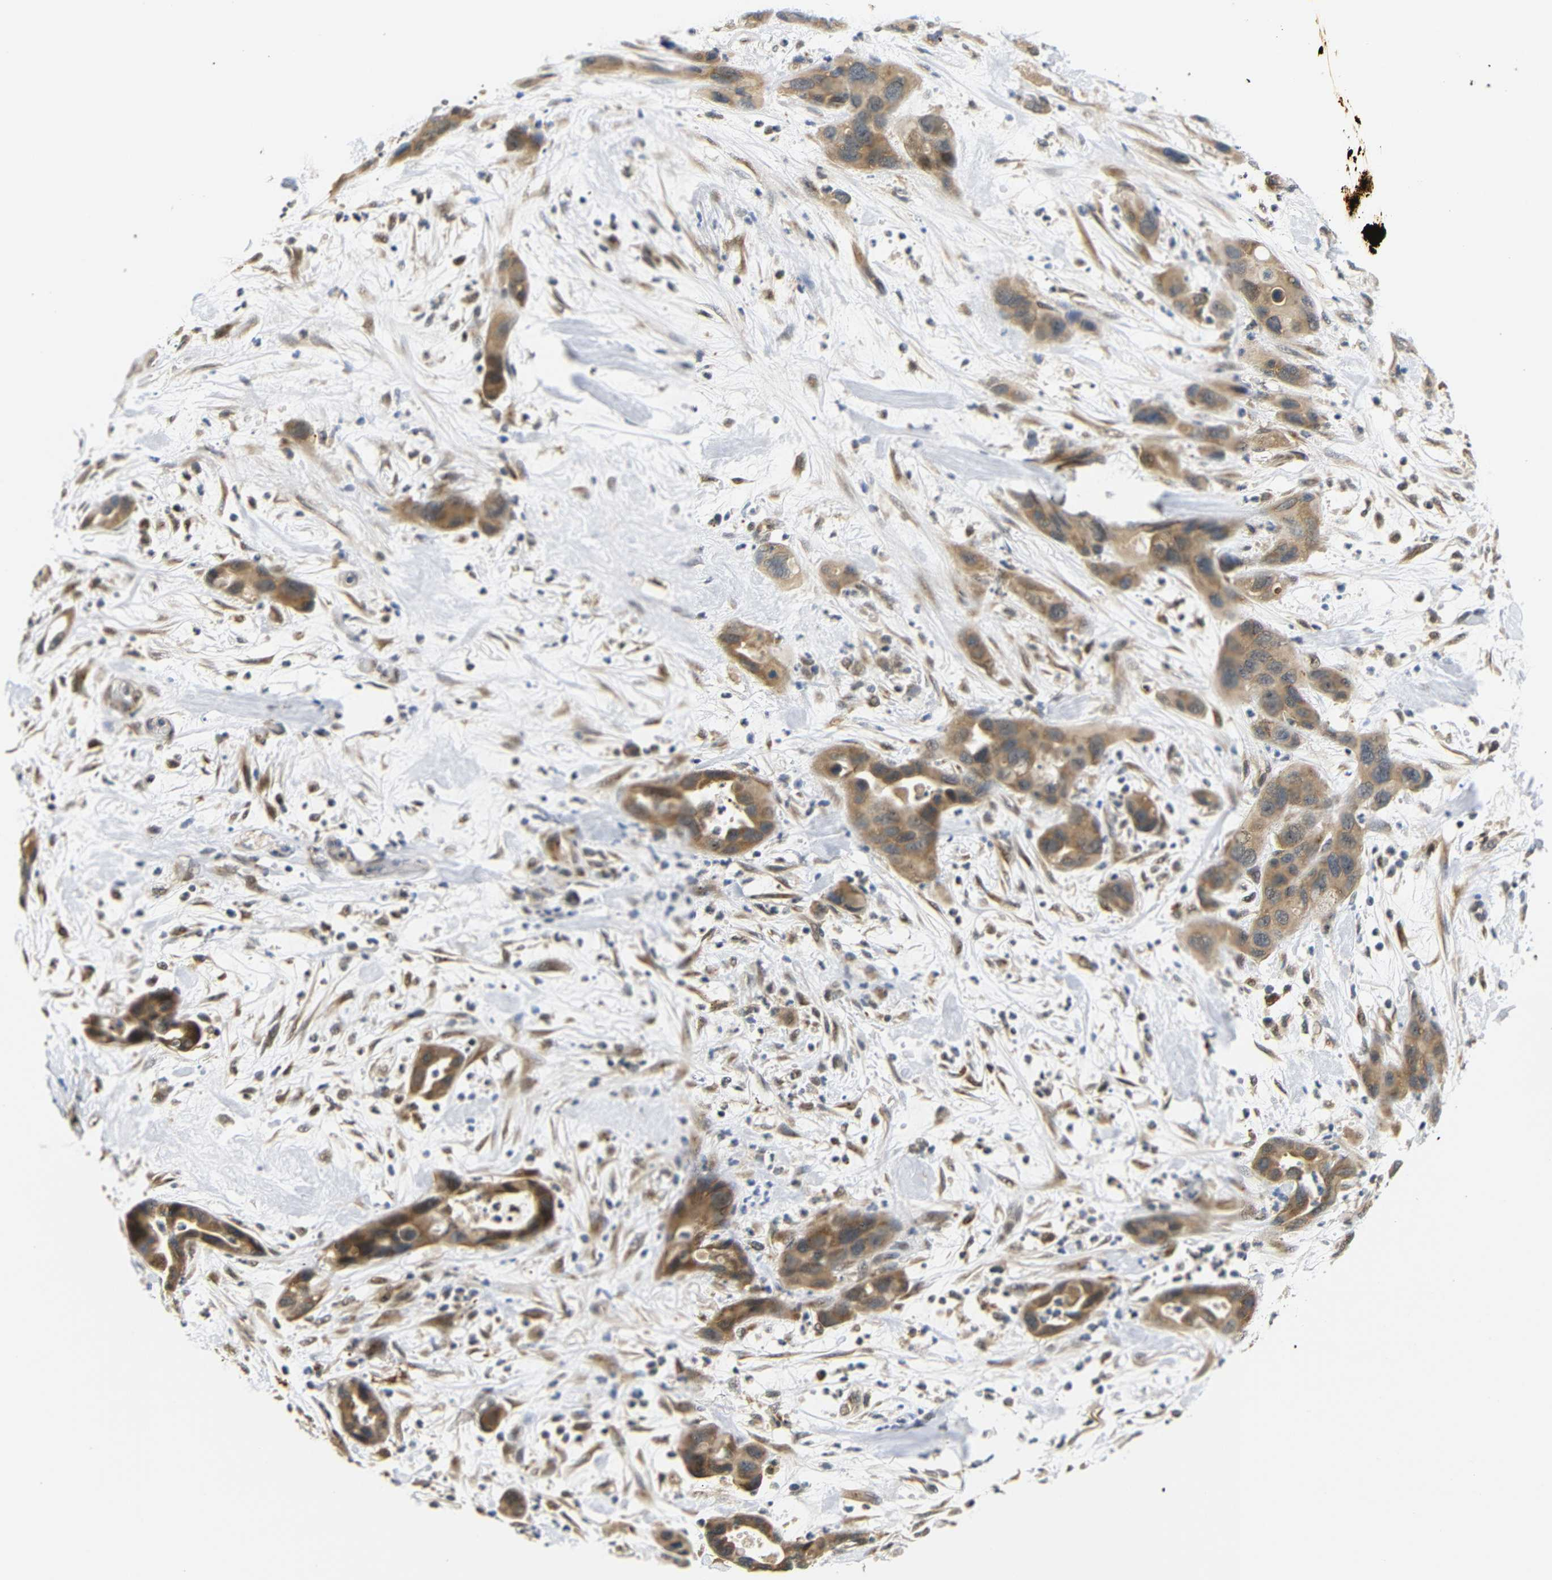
{"staining": {"intensity": "moderate", "quantity": ">75%", "location": "cytoplasmic/membranous"}, "tissue": "pancreatic cancer", "cell_type": "Tumor cells", "image_type": "cancer", "snomed": [{"axis": "morphology", "description": "Adenocarcinoma, NOS"}, {"axis": "topography", "description": "Pancreas"}], "caption": "Immunohistochemistry of human pancreatic cancer (adenocarcinoma) reveals medium levels of moderate cytoplasmic/membranous expression in approximately >75% of tumor cells. Using DAB (3,3'-diaminobenzidine) (brown) and hematoxylin (blue) stains, captured at high magnification using brightfield microscopy.", "gene": "GJA5", "patient": {"sex": "female", "age": 71}}